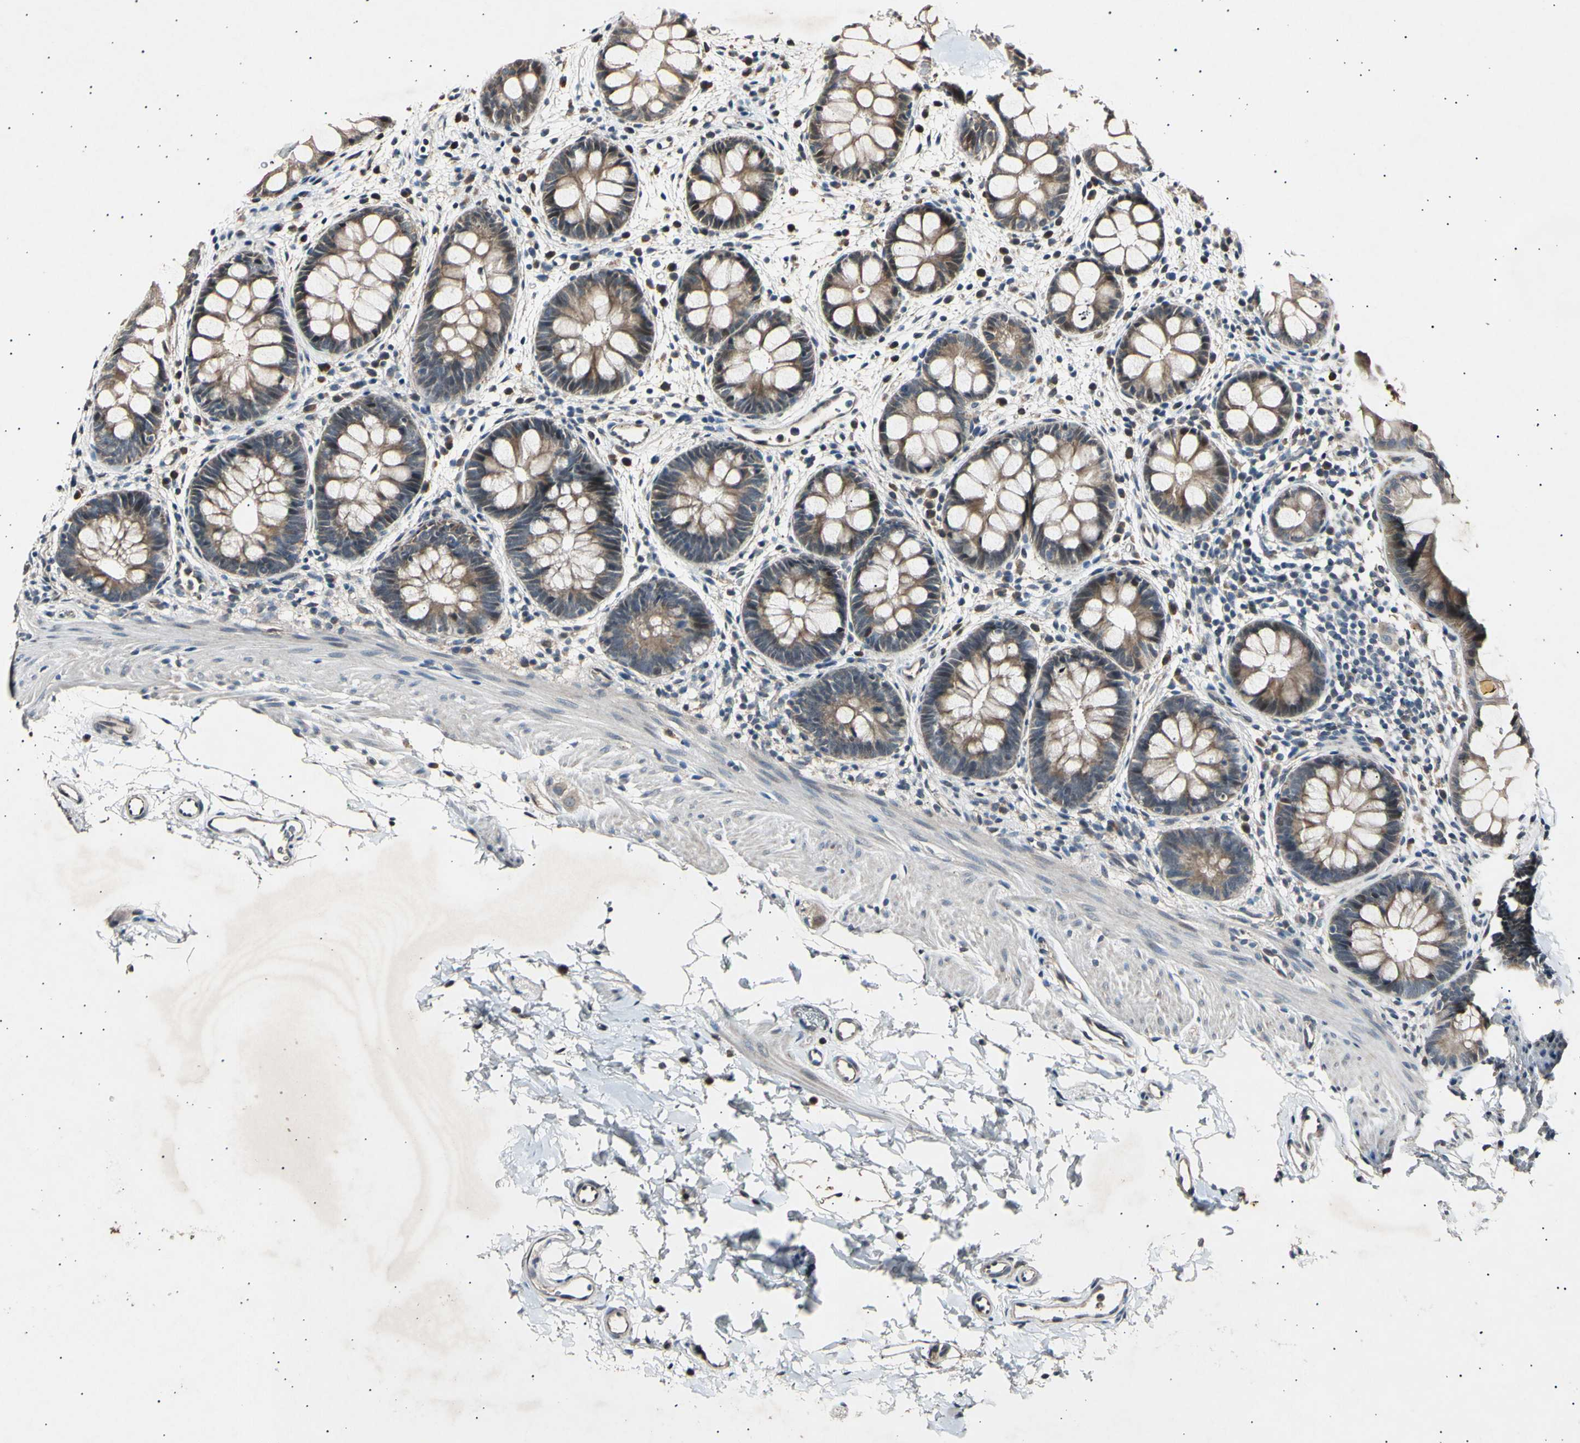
{"staining": {"intensity": "moderate", "quantity": ">75%", "location": "cytoplasmic/membranous"}, "tissue": "rectum", "cell_type": "Glandular cells", "image_type": "normal", "snomed": [{"axis": "morphology", "description": "Normal tissue, NOS"}, {"axis": "topography", "description": "Rectum"}], "caption": "Human rectum stained with a brown dye demonstrates moderate cytoplasmic/membranous positive staining in approximately >75% of glandular cells.", "gene": "ADCY3", "patient": {"sex": "female", "age": 24}}